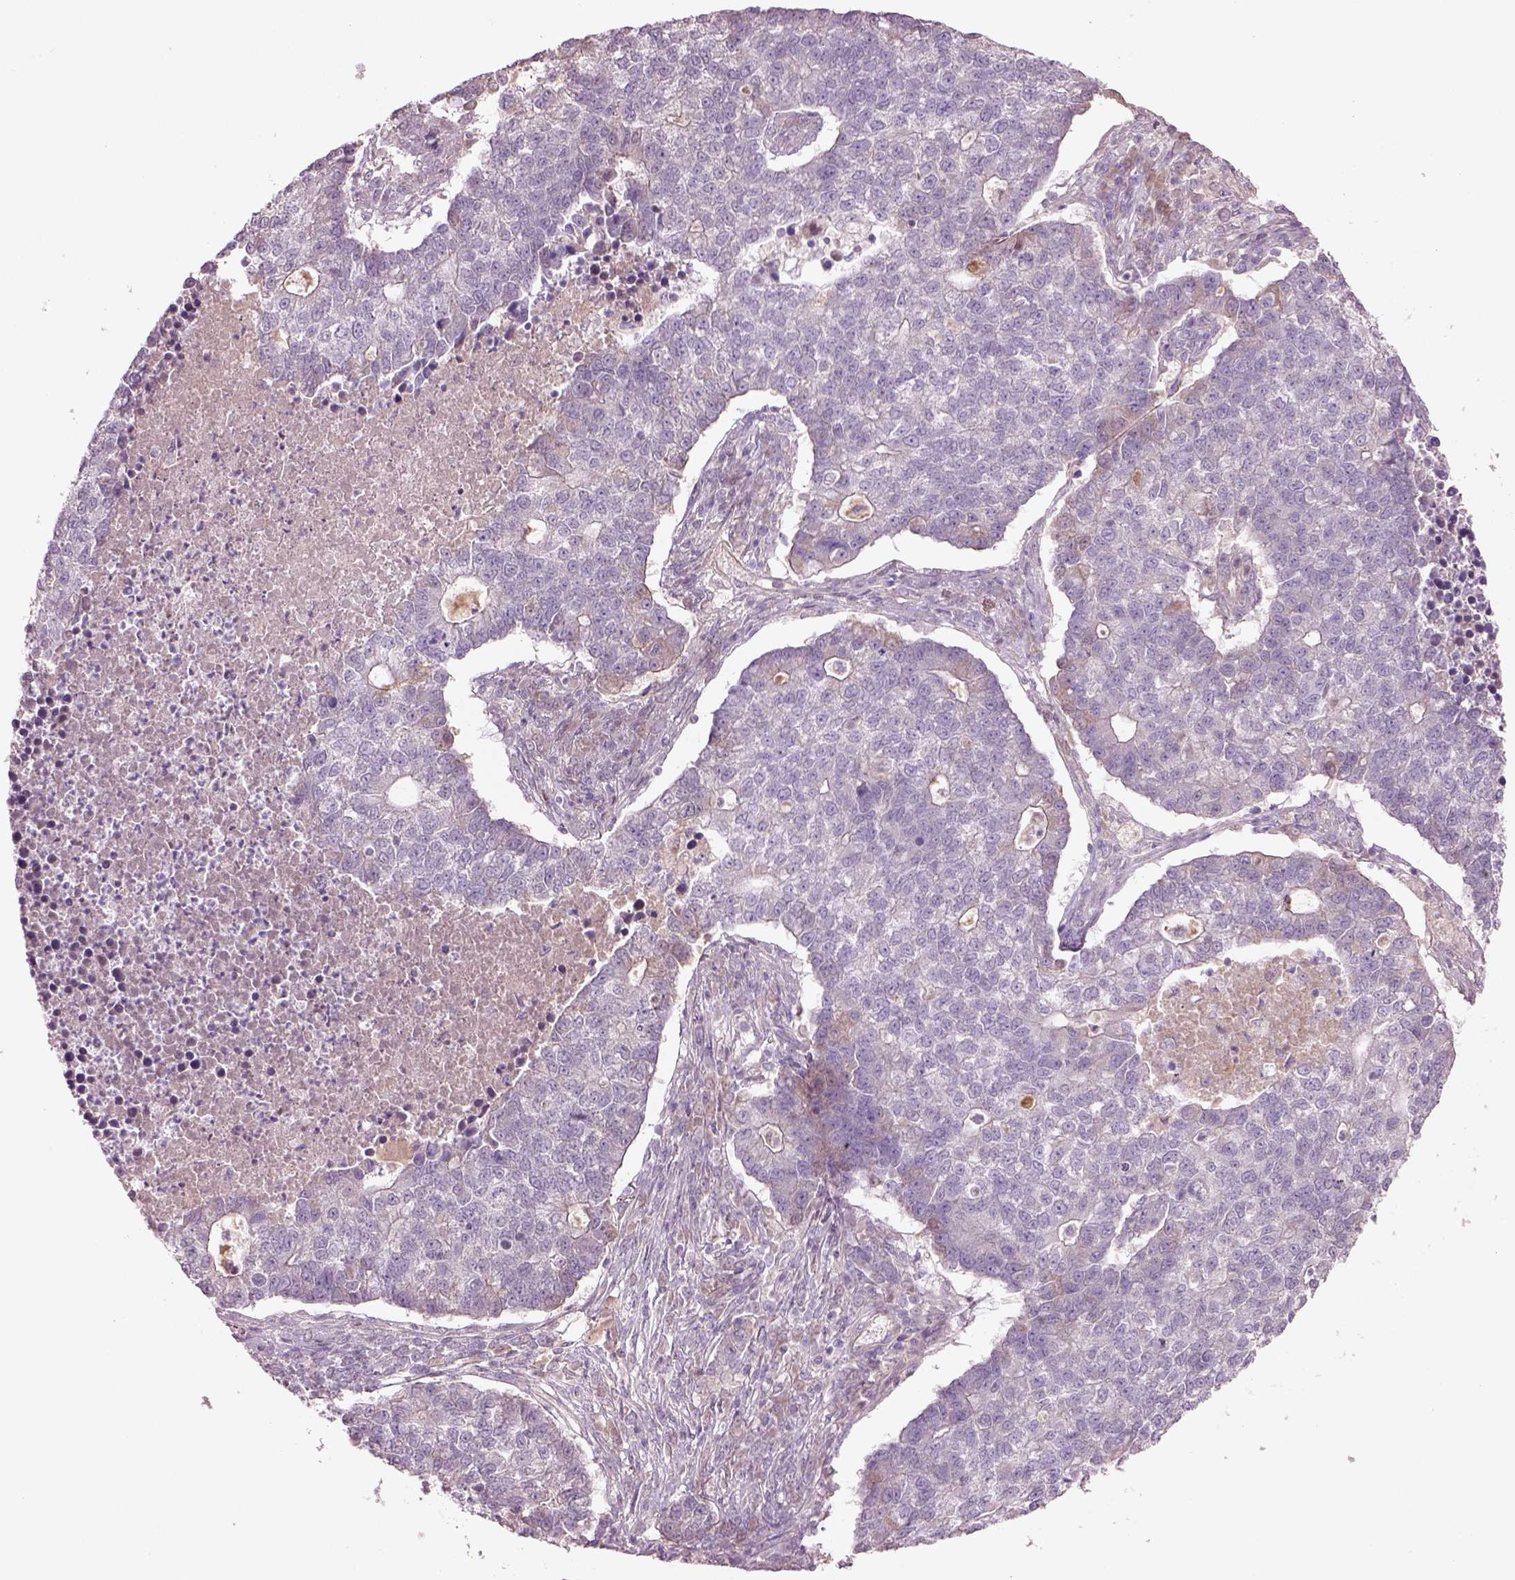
{"staining": {"intensity": "negative", "quantity": "none", "location": "none"}, "tissue": "lung cancer", "cell_type": "Tumor cells", "image_type": "cancer", "snomed": [{"axis": "morphology", "description": "Adenocarcinoma, NOS"}, {"axis": "topography", "description": "Lung"}], "caption": "Protein analysis of lung cancer displays no significant positivity in tumor cells.", "gene": "DUOXA2", "patient": {"sex": "male", "age": 57}}